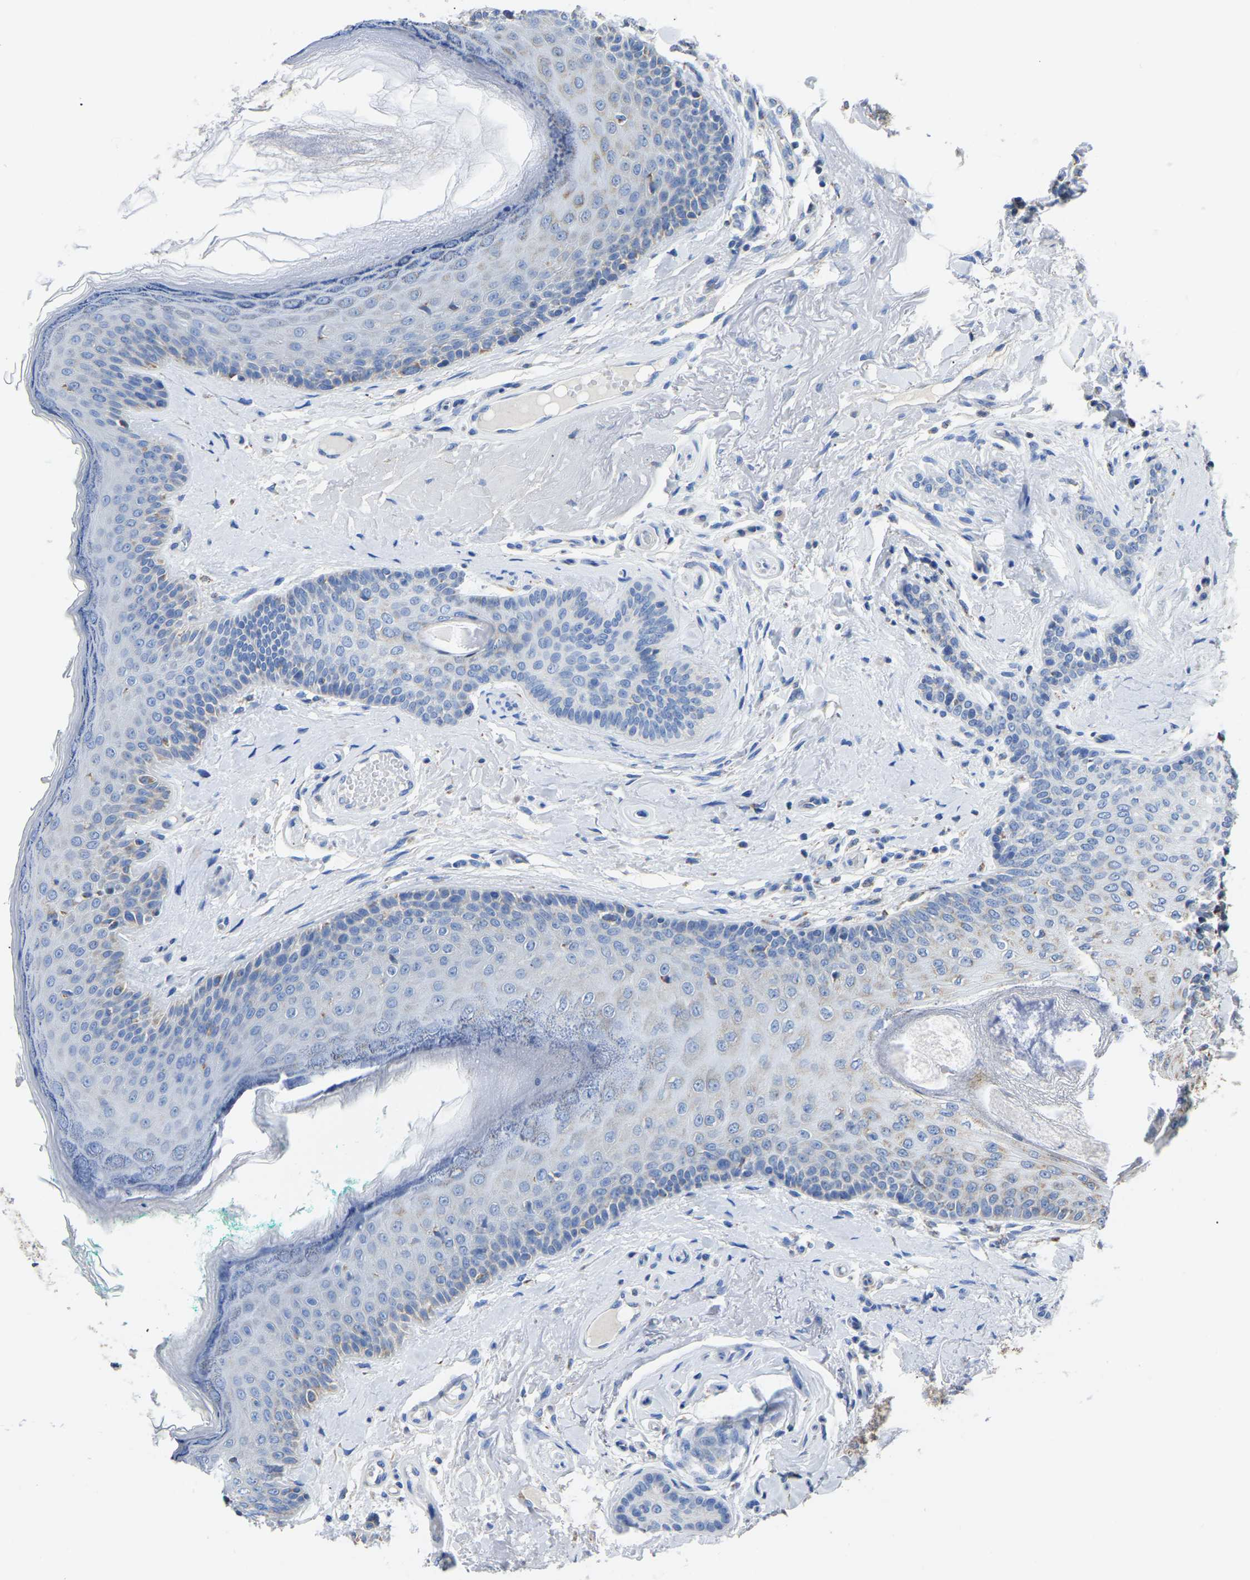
{"staining": {"intensity": "negative", "quantity": "none", "location": "none"}, "tissue": "oral mucosa", "cell_type": "Squamous epithelial cells", "image_type": "normal", "snomed": [{"axis": "morphology", "description": "Normal tissue, NOS"}, {"axis": "topography", "description": "Skin"}, {"axis": "topography", "description": "Oral tissue"}], "caption": "The micrograph shows no significant positivity in squamous epithelial cells of oral mucosa.", "gene": "ETFA", "patient": {"sex": "male", "age": 84}}